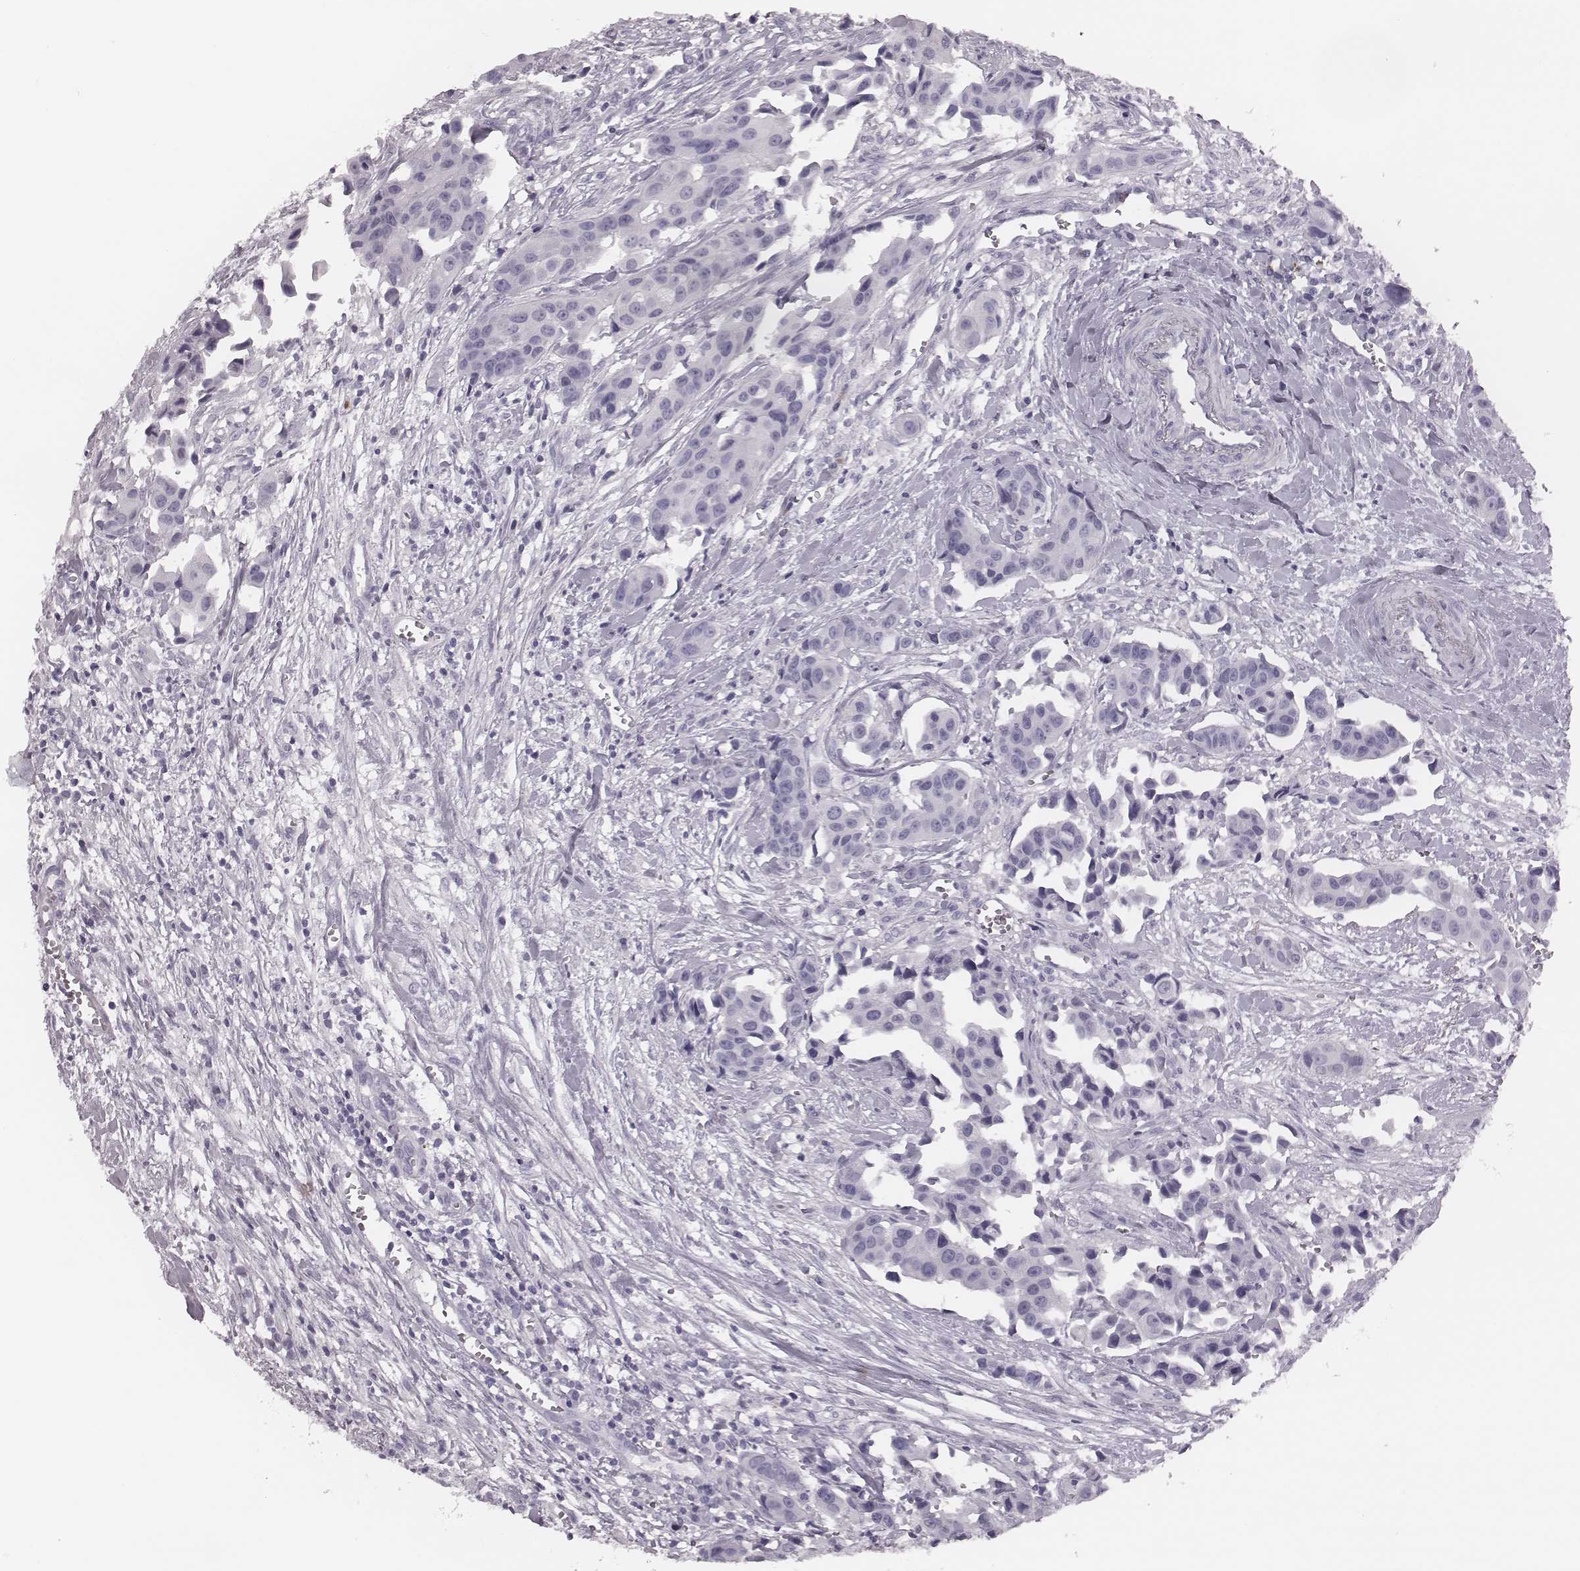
{"staining": {"intensity": "negative", "quantity": "none", "location": "none"}, "tissue": "head and neck cancer", "cell_type": "Tumor cells", "image_type": "cancer", "snomed": [{"axis": "morphology", "description": "Adenocarcinoma, NOS"}, {"axis": "topography", "description": "Head-Neck"}], "caption": "Immunohistochemistry histopathology image of head and neck adenocarcinoma stained for a protein (brown), which displays no positivity in tumor cells.", "gene": "CSH1", "patient": {"sex": "male", "age": 76}}